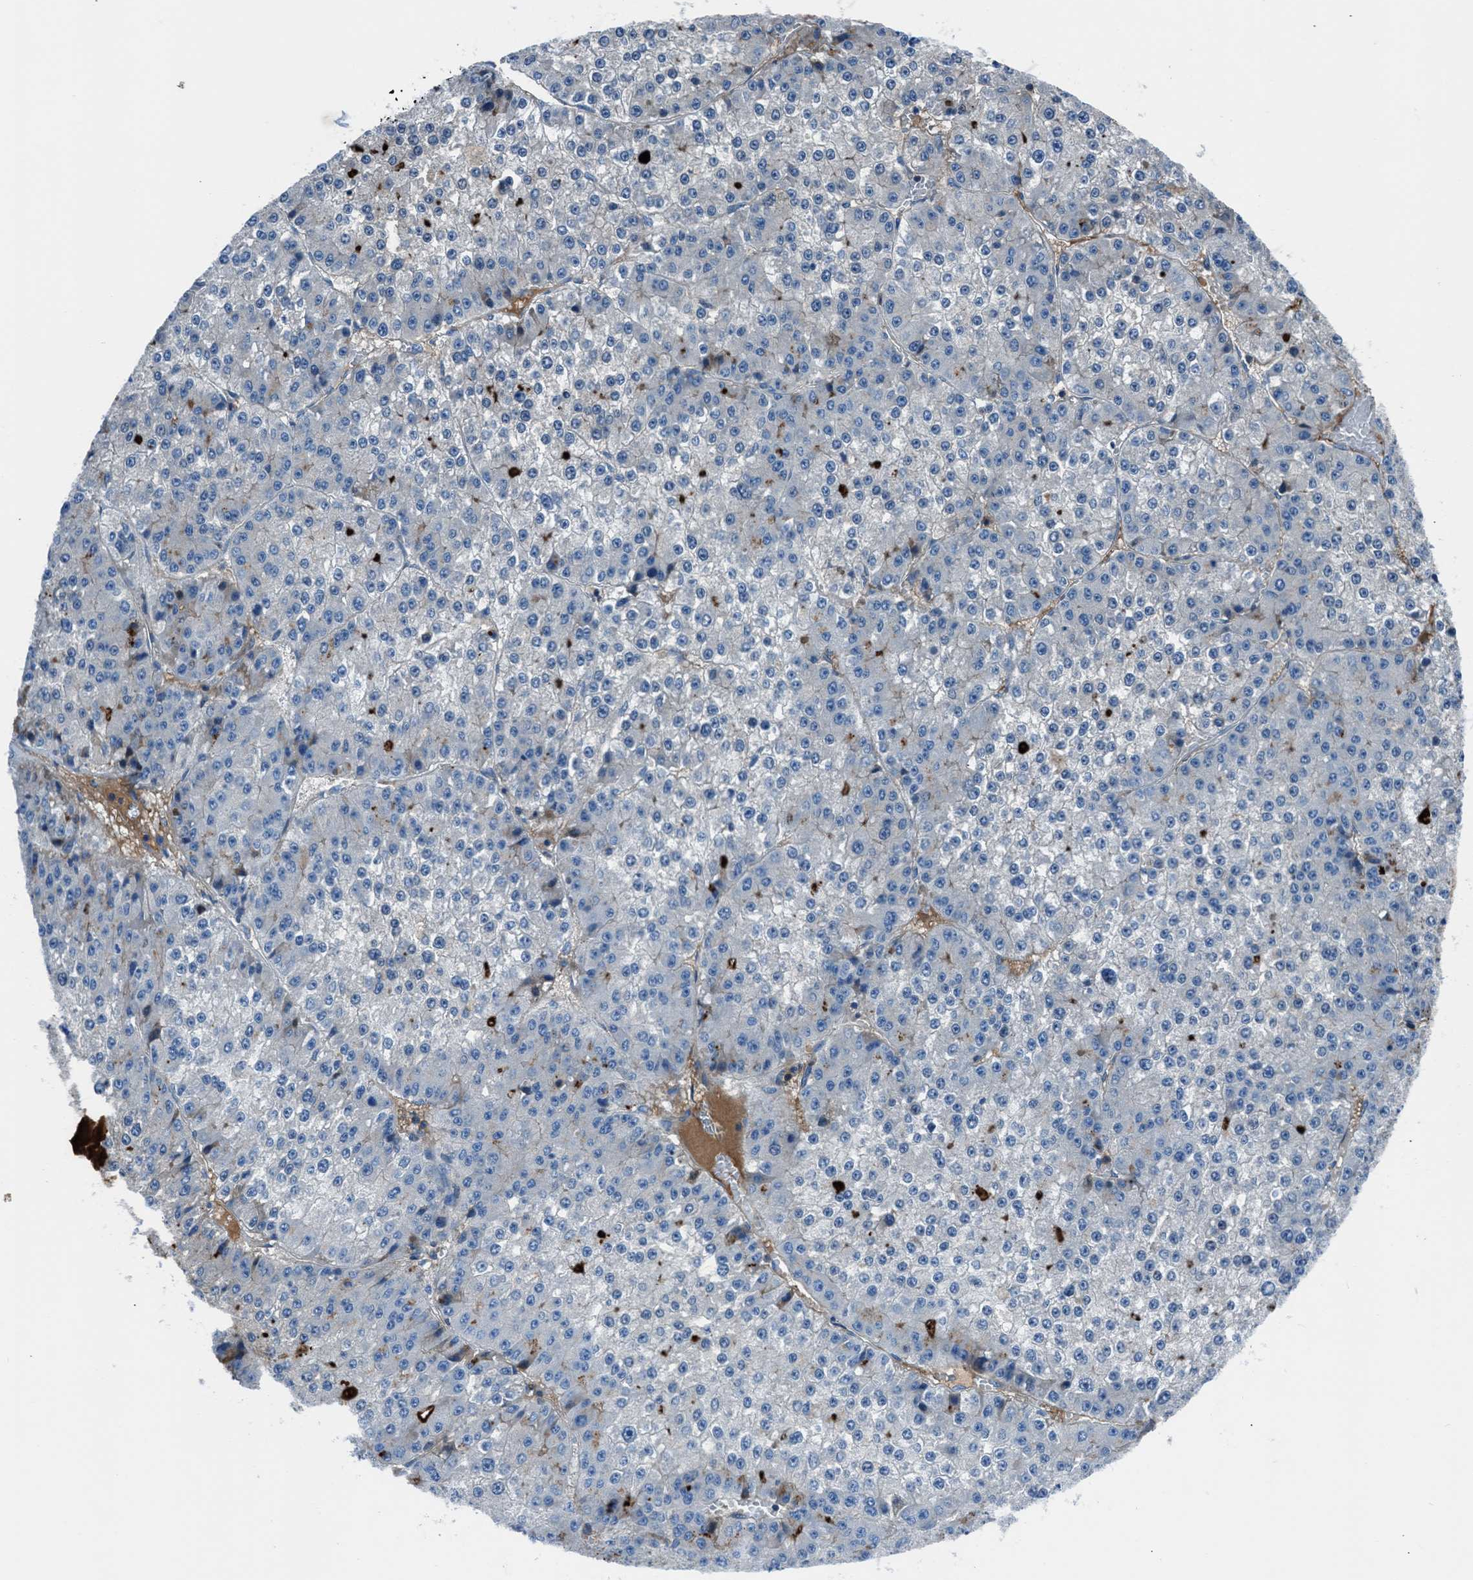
{"staining": {"intensity": "negative", "quantity": "none", "location": "none"}, "tissue": "liver cancer", "cell_type": "Tumor cells", "image_type": "cancer", "snomed": [{"axis": "morphology", "description": "Carcinoma, Hepatocellular, NOS"}, {"axis": "topography", "description": "Liver"}], "caption": "A high-resolution histopathology image shows IHC staining of liver cancer, which displays no significant expression in tumor cells.", "gene": "SLC38A6", "patient": {"sex": "female", "age": 73}}